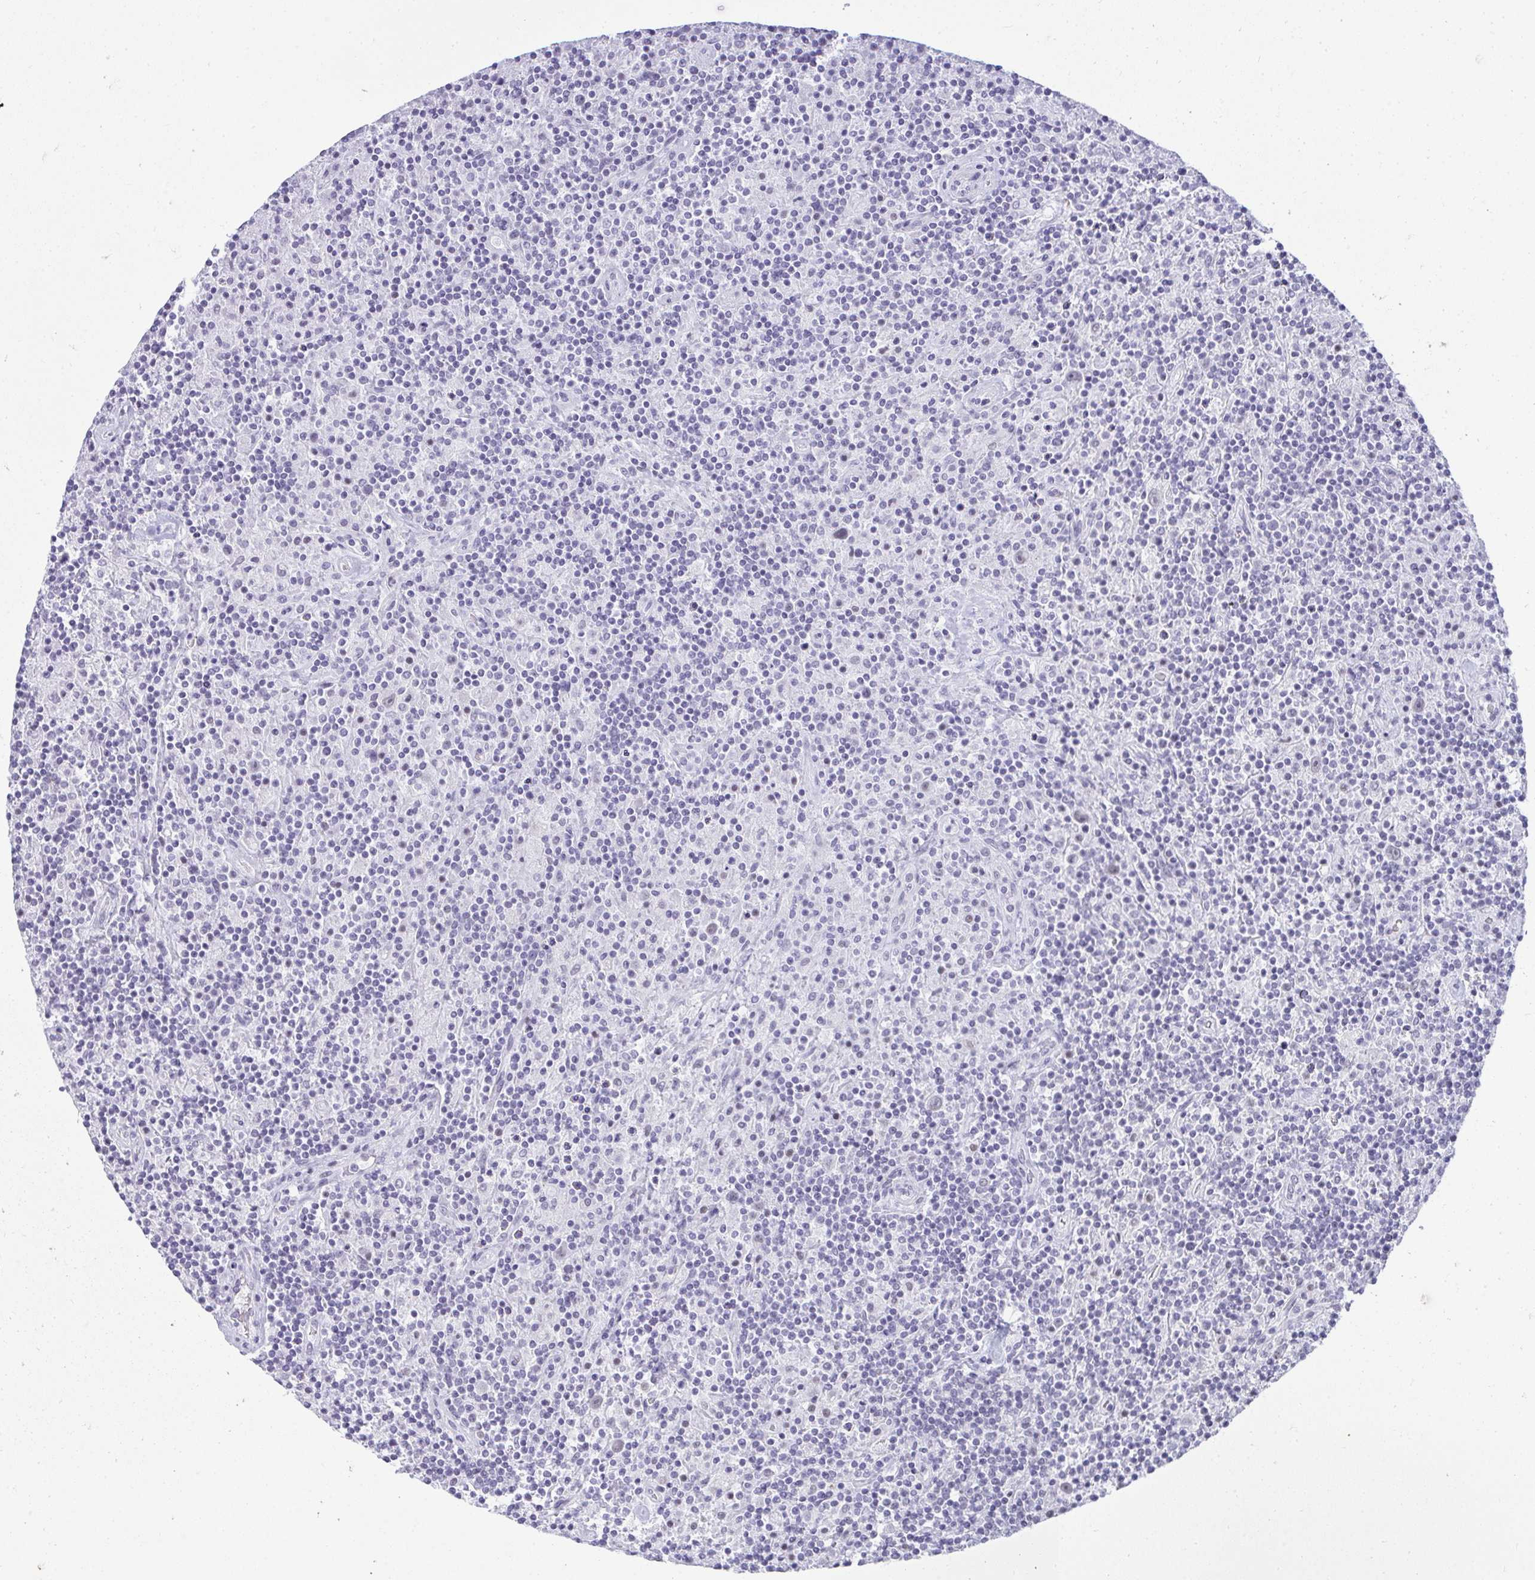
{"staining": {"intensity": "negative", "quantity": "none", "location": "none"}, "tissue": "lymphoma", "cell_type": "Tumor cells", "image_type": "cancer", "snomed": [{"axis": "morphology", "description": "Hodgkin's disease, NOS"}, {"axis": "topography", "description": "Lymph node"}], "caption": "IHC photomicrograph of neoplastic tissue: Hodgkin's disease stained with DAB exhibits no significant protein staining in tumor cells.", "gene": "PLA2G1B", "patient": {"sex": "male", "age": 70}}